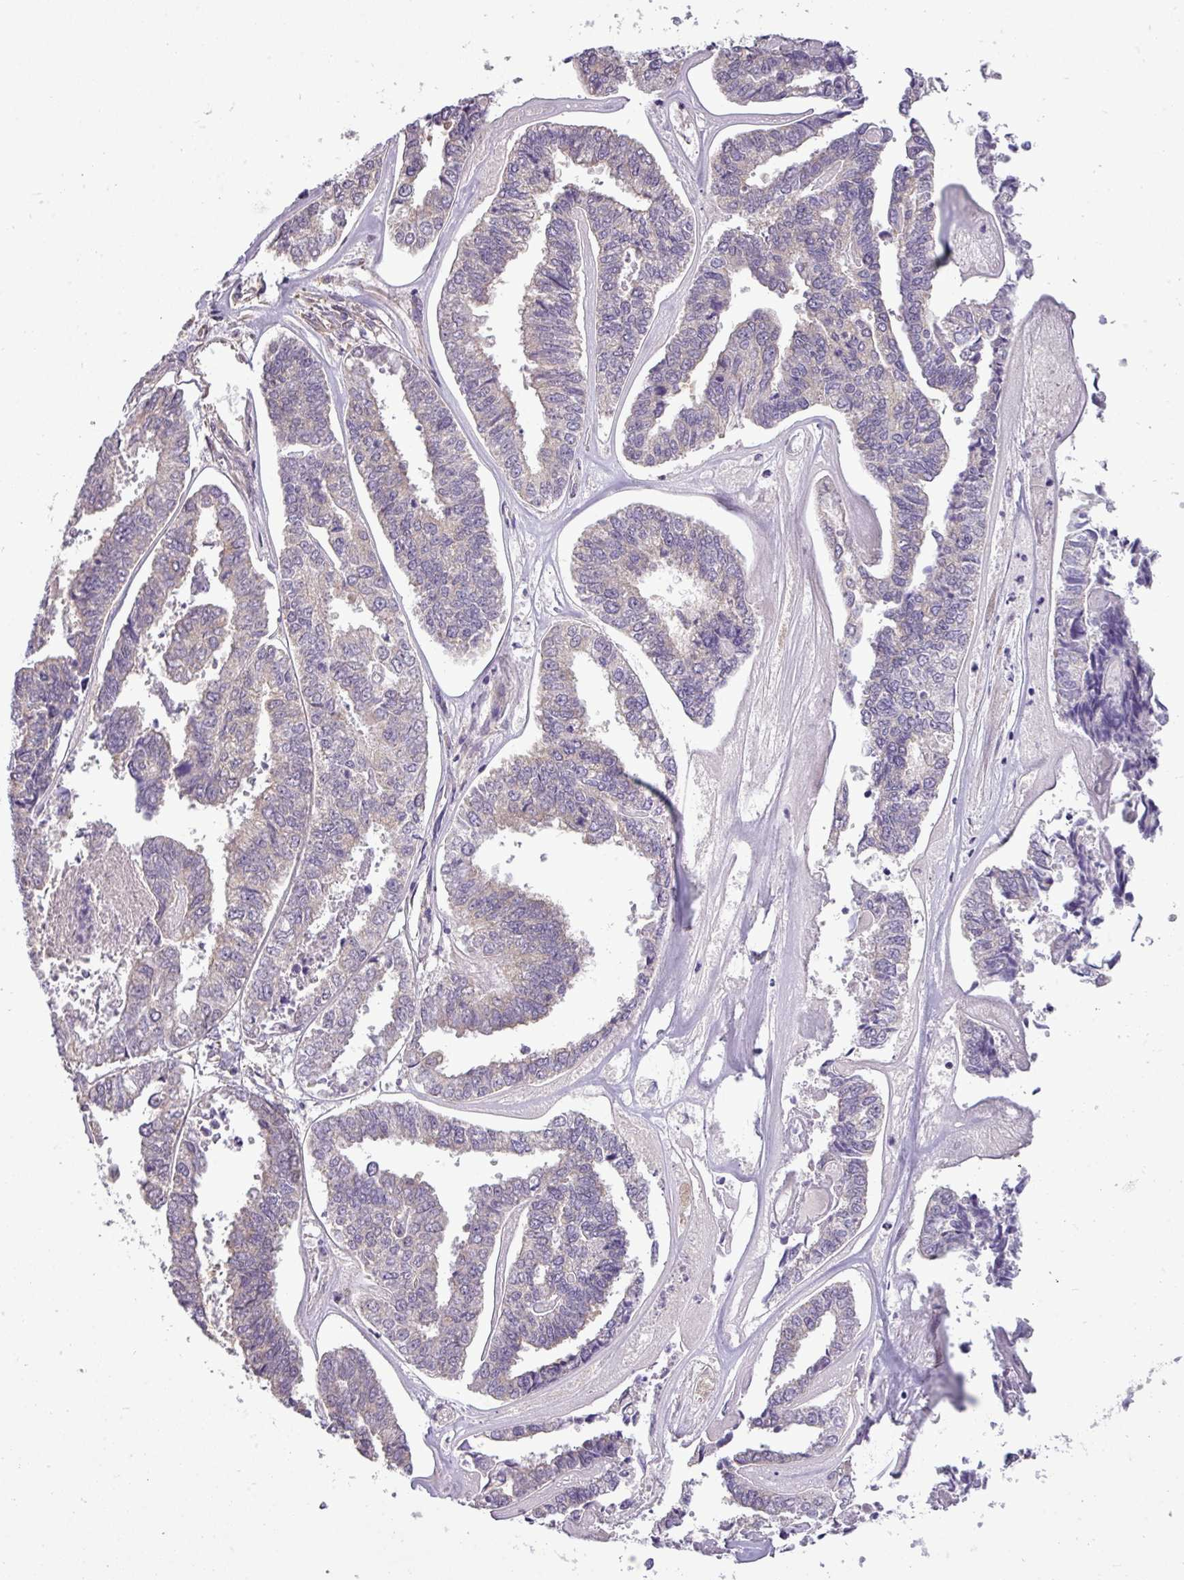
{"staining": {"intensity": "negative", "quantity": "none", "location": "none"}, "tissue": "endometrial cancer", "cell_type": "Tumor cells", "image_type": "cancer", "snomed": [{"axis": "morphology", "description": "Adenocarcinoma, NOS"}, {"axis": "topography", "description": "Endometrium"}], "caption": "Human adenocarcinoma (endometrial) stained for a protein using immunohistochemistry (IHC) reveals no staining in tumor cells.", "gene": "DNAAF9", "patient": {"sex": "female", "age": 73}}